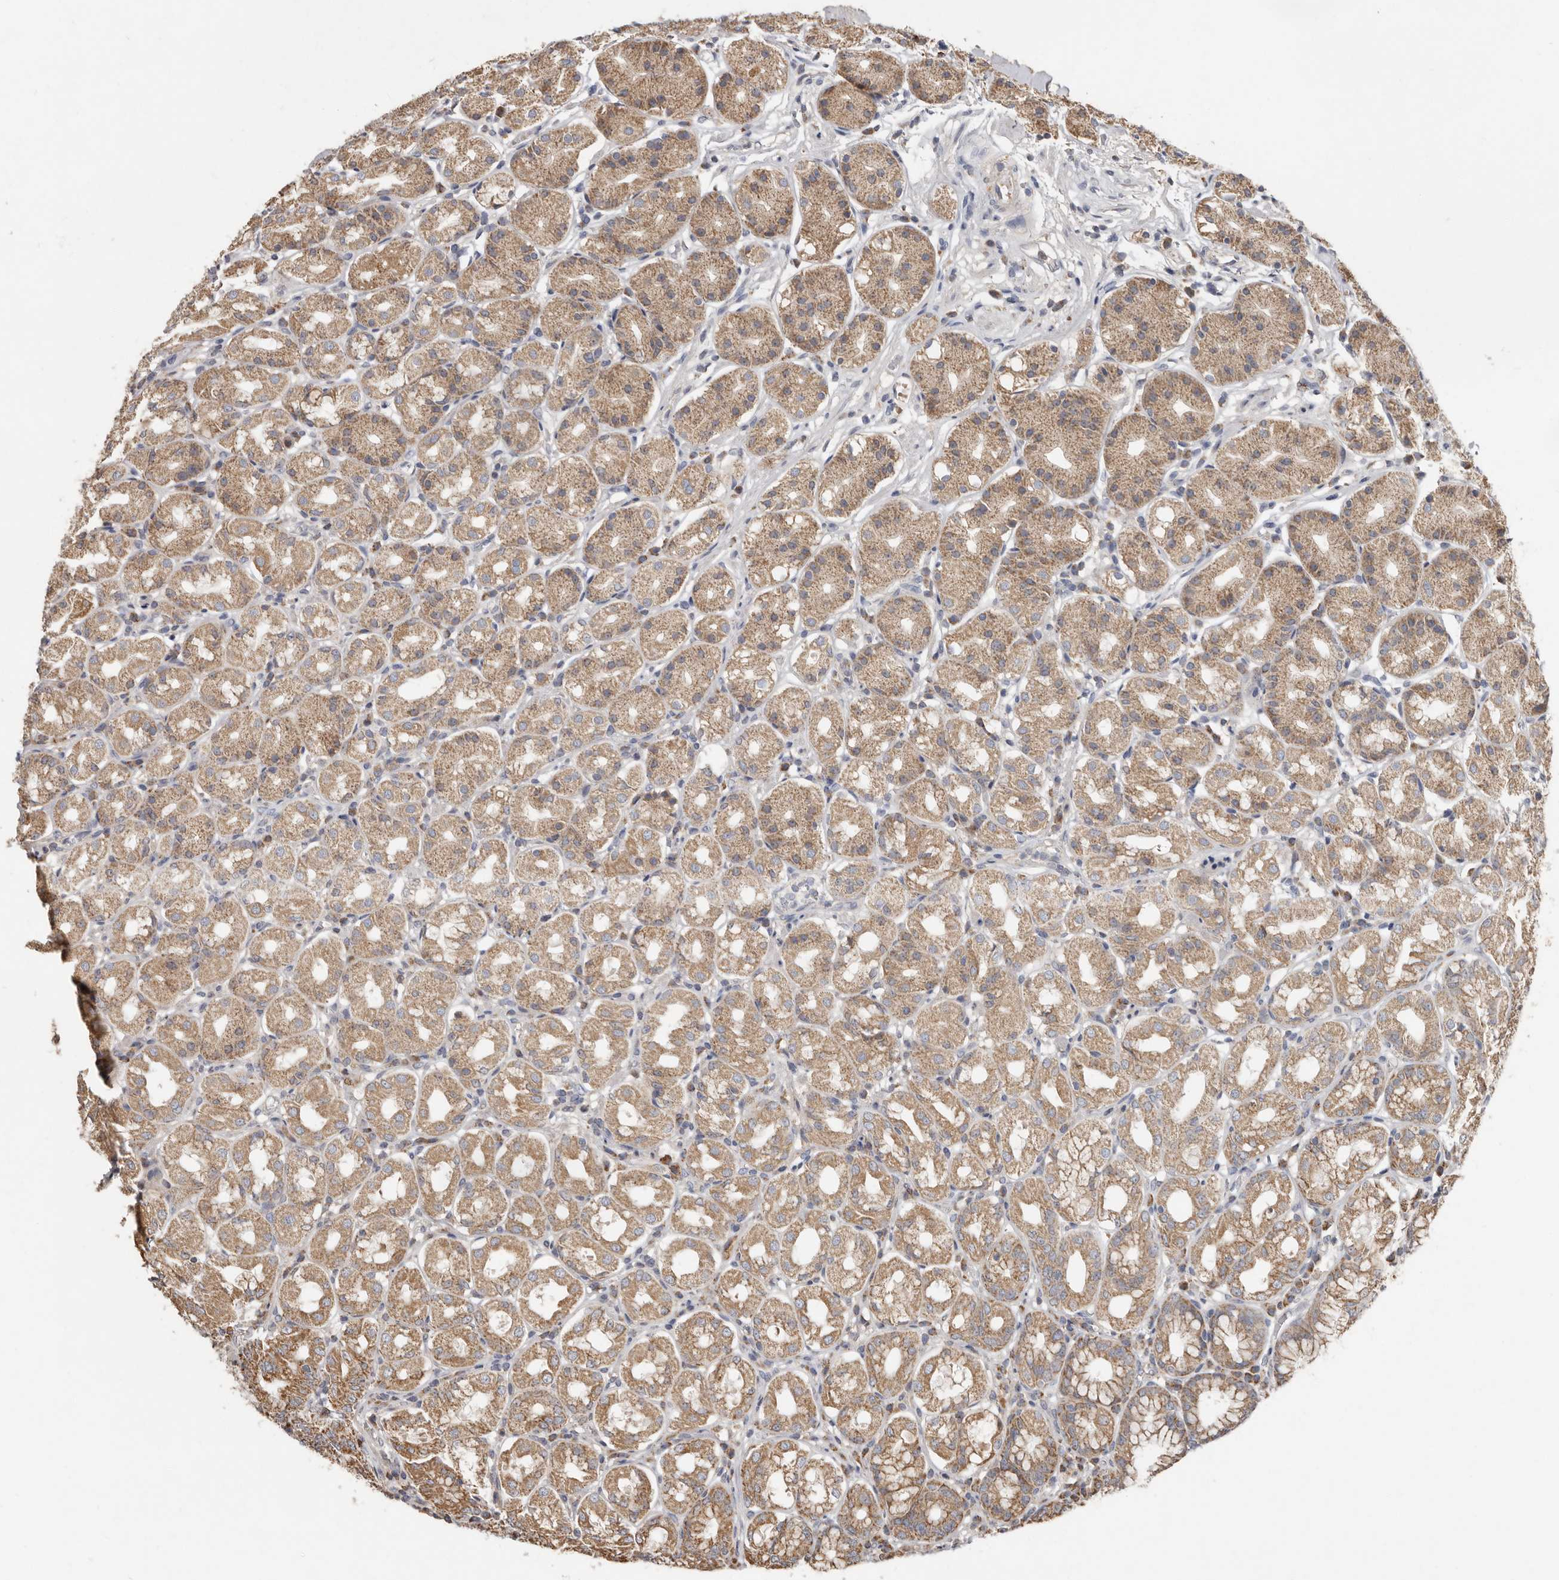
{"staining": {"intensity": "moderate", "quantity": ">75%", "location": "cytoplasmic/membranous"}, "tissue": "stomach", "cell_type": "Glandular cells", "image_type": "normal", "snomed": [{"axis": "morphology", "description": "Normal tissue, NOS"}, {"axis": "topography", "description": "Stomach"}, {"axis": "topography", "description": "Stomach, lower"}], "caption": "IHC histopathology image of normal stomach: stomach stained using IHC displays medium levels of moderate protein expression localized specifically in the cytoplasmic/membranous of glandular cells, appearing as a cytoplasmic/membranous brown color.", "gene": "KIF26B", "patient": {"sex": "female", "age": 56}}